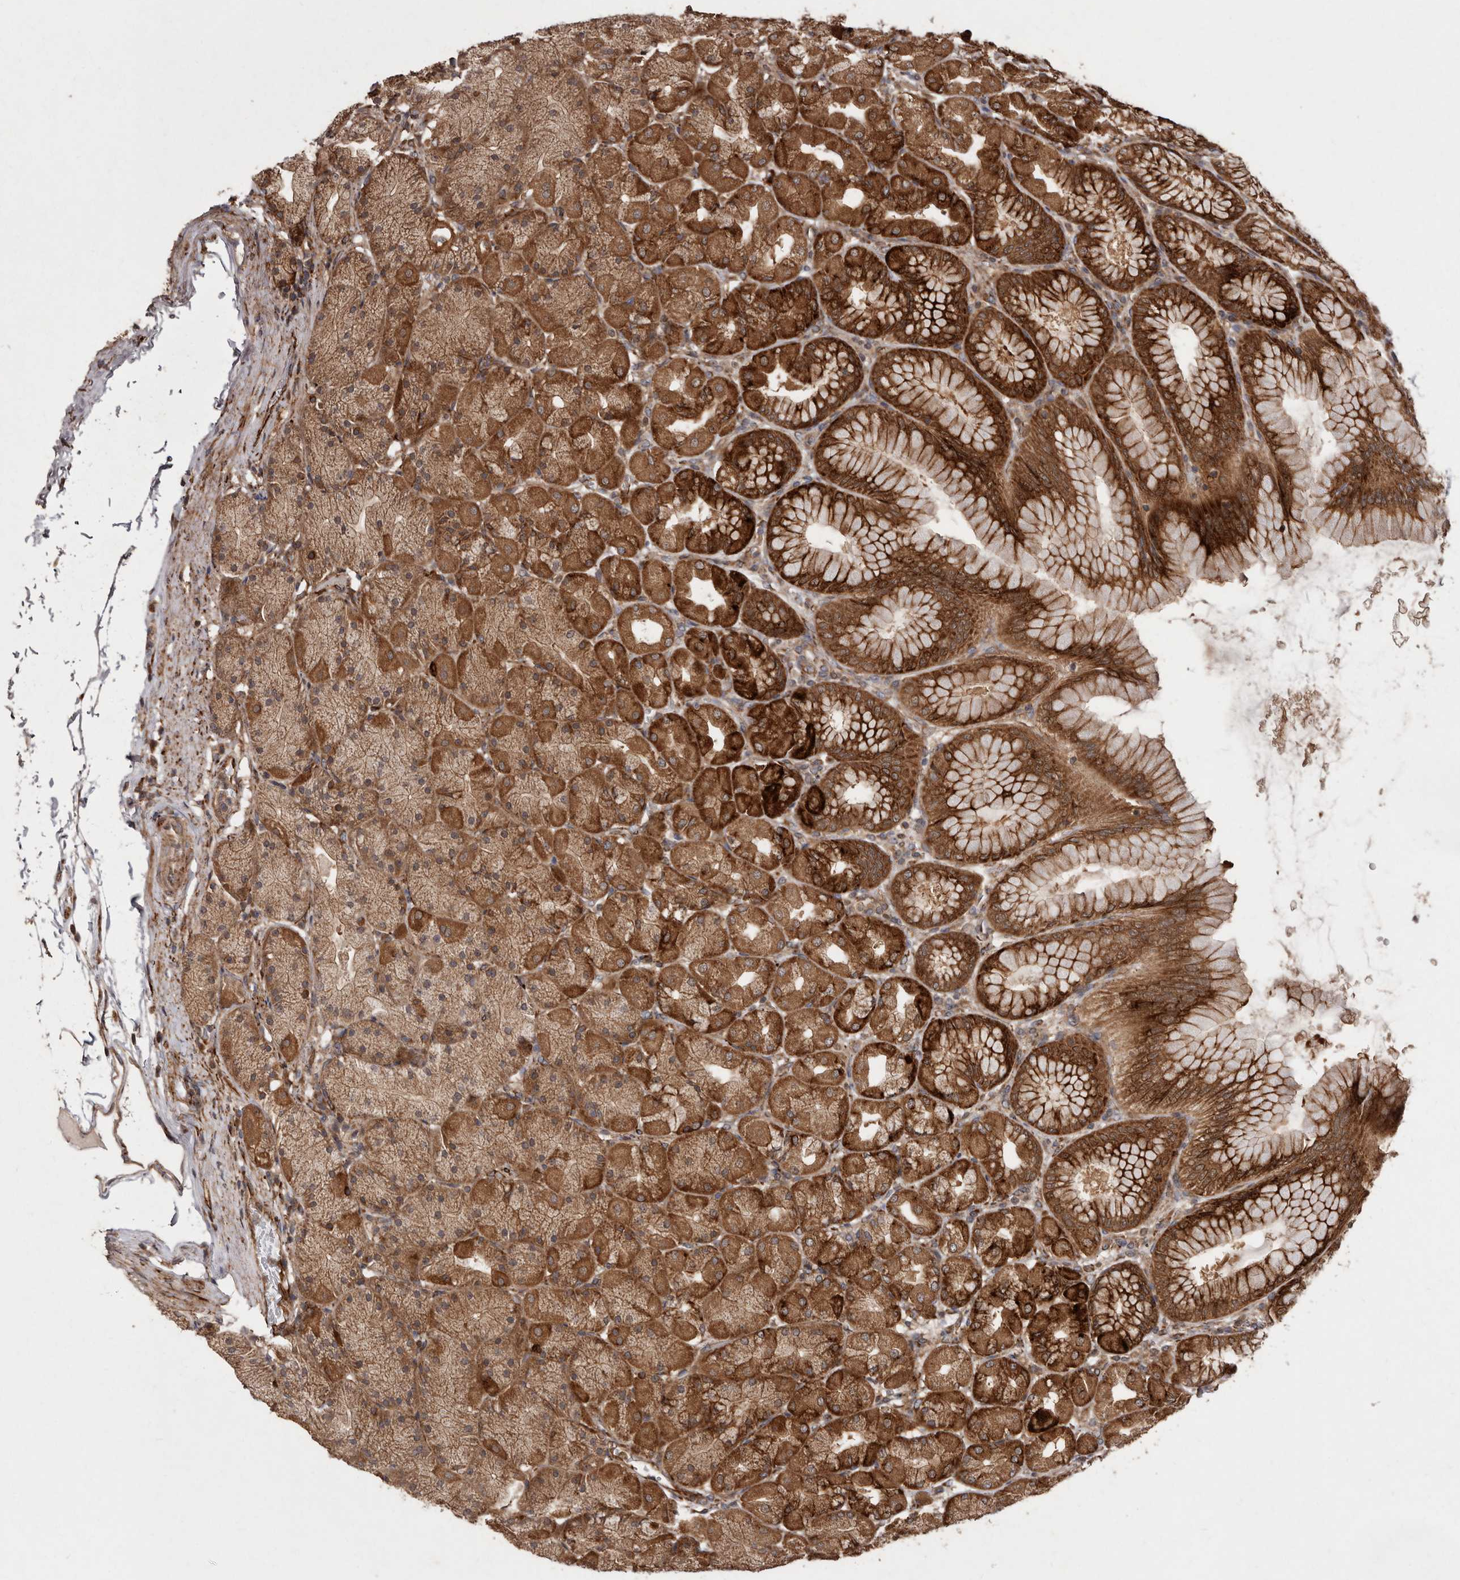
{"staining": {"intensity": "strong", "quantity": "25%-75%", "location": "cytoplasmic/membranous"}, "tissue": "stomach", "cell_type": "Glandular cells", "image_type": "normal", "snomed": [{"axis": "morphology", "description": "Normal tissue, NOS"}, {"axis": "topography", "description": "Stomach, upper"}], "caption": "Immunohistochemistry histopathology image of benign stomach: human stomach stained using IHC exhibits high levels of strong protein expression localized specifically in the cytoplasmic/membranous of glandular cells, appearing as a cytoplasmic/membranous brown color.", "gene": "FLAD1", "patient": {"sex": "female", "age": 56}}